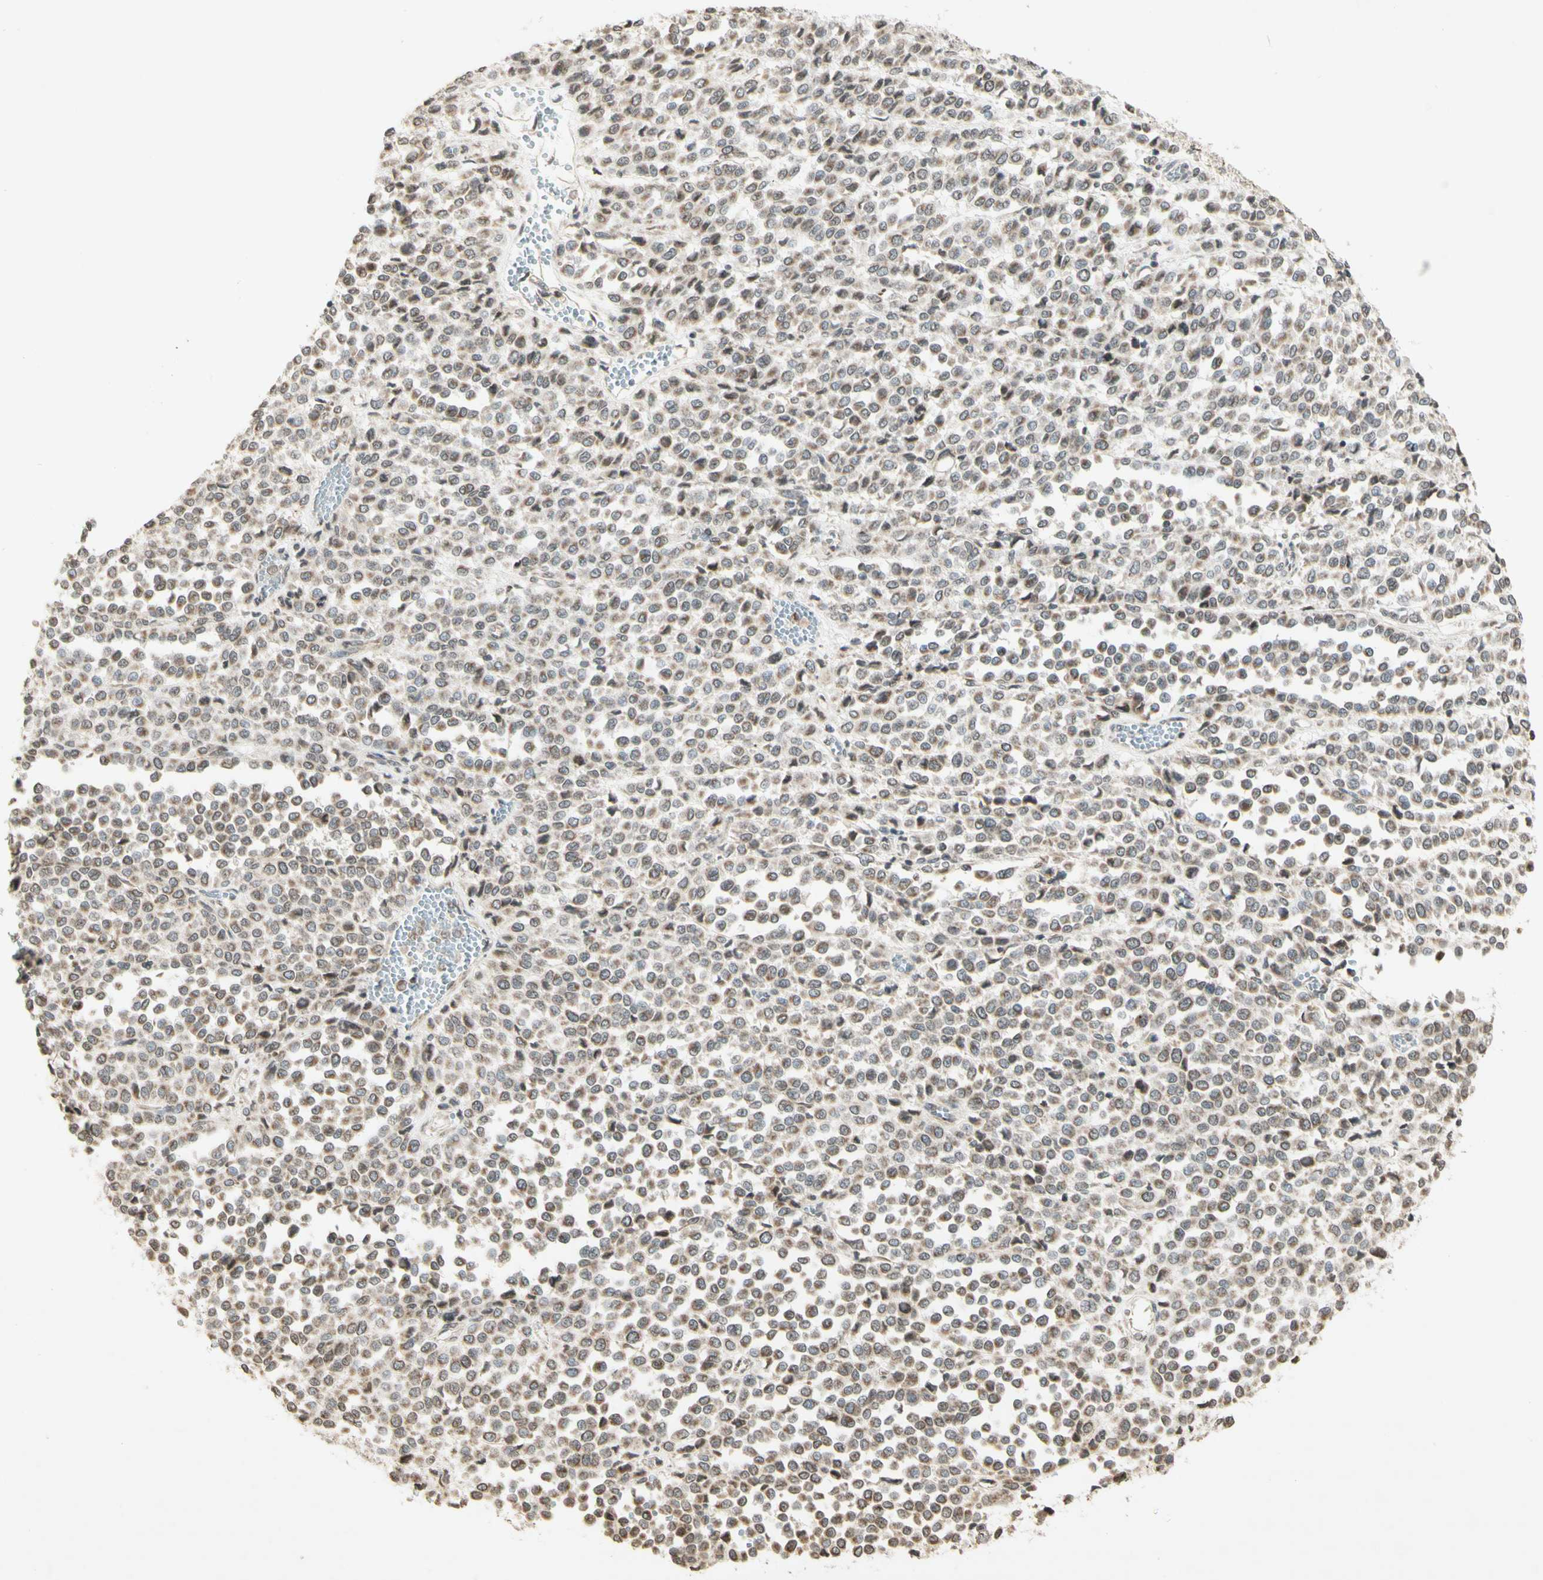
{"staining": {"intensity": "weak", "quantity": "25%-75%", "location": "cytoplasmic/membranous"}, "tissue": "melanoma", "cell_type": "Tumor cells", "image_type": "cancer", "snomed": [{"axis": "morphology", "description": "Malignant melanoma, Metastatic site"}, {"axis": "topography", "description": "Pancreas"}], "caption": "Melanoma stained with a protein marker exhibits weak staining in tumor cells.", "gene": "CCNI", "patient": {"sex": "female", "age": 30}}